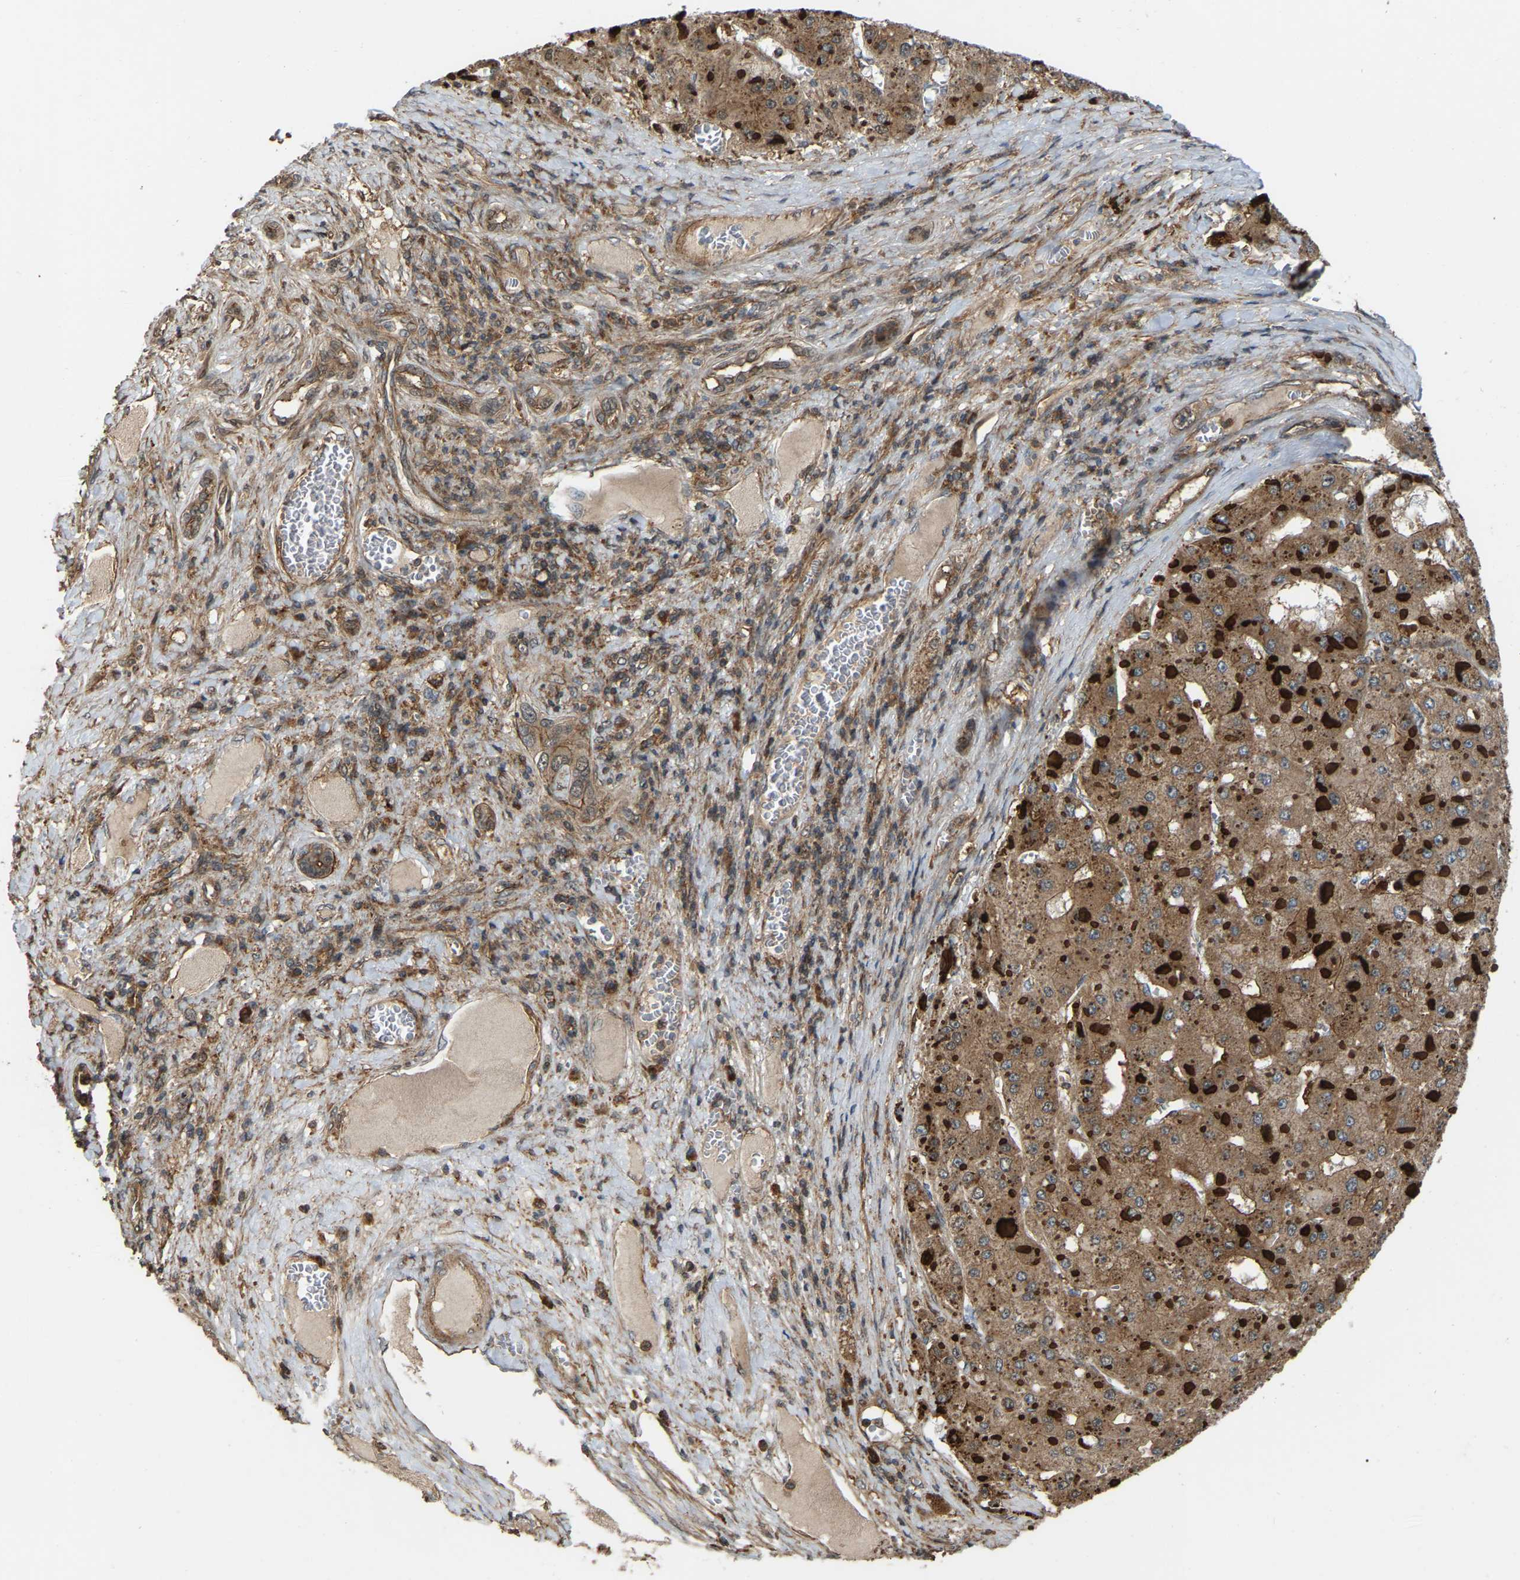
{"staining": {"intensity": "moderate", "quantity": ">75%", "location": "cytoplasmic/membranous"}, "tissue": "liver cancer", "cell_type": "Tumor cells", "image_type": "cancer", "snomed": [{"axis": "morphology", "description": "Carcinoma, Hepatocellular, NOS"}, {"axis": "topography", "description": "Liver"}], "caption": "Protein staining reveals moderate cytoplasmic/membranous staining in about >75% of tumor cells in liver cancer. (DAB = brown stain, brightfield microscopy at high magnification).", "gene": "SAMD9L", "patient": {"sex": "female", "age": 73}}